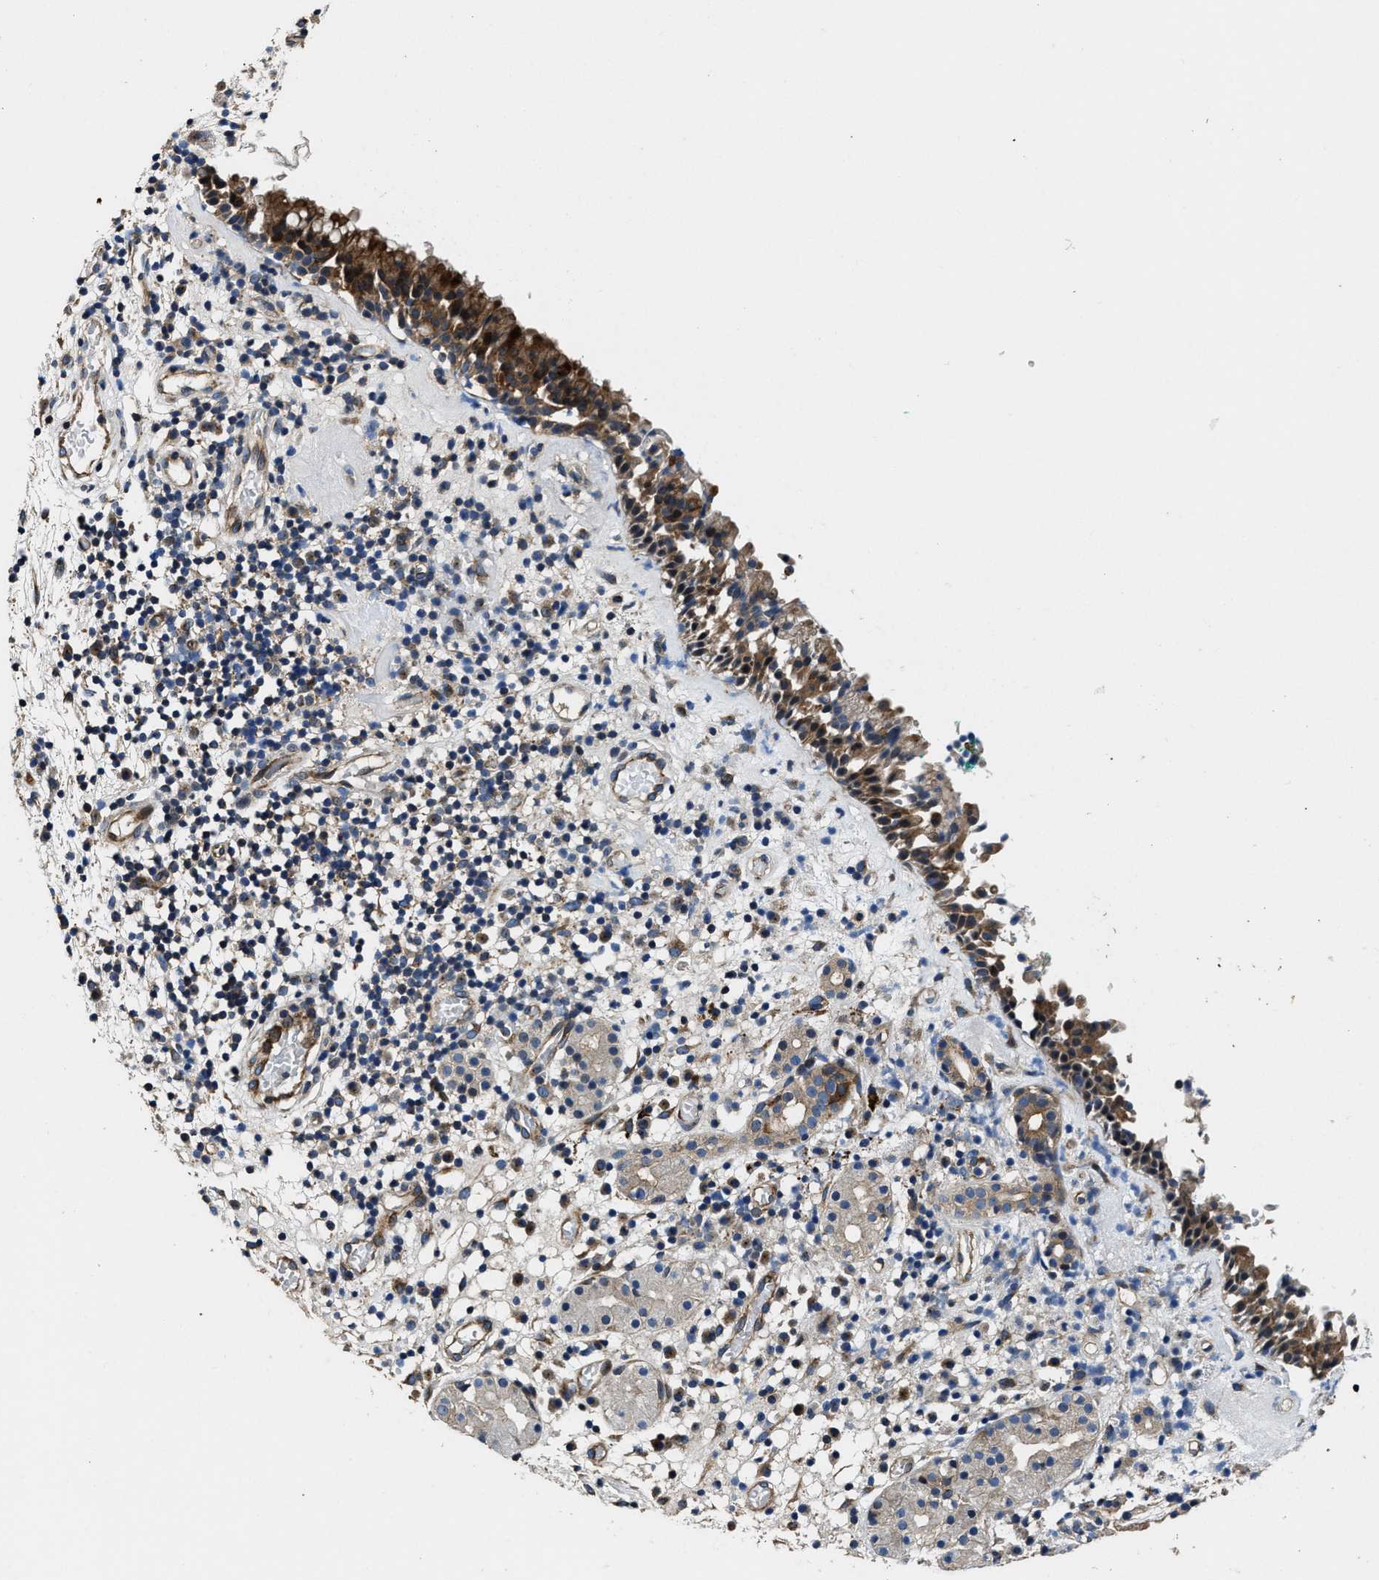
{"staining": {"intensity": "moderate", "quantity": ">75%", "location": "cytoplasmic/membranous"}, "tissue": "nasopharynx", "cell_type": "Respiratory epithelial cells", "image_type": "normal", "snomed": [{"axis": "morphology", "description": "Normal tissue, NOS"}, {"axis": "morphology", "description": "Basal cell carcinoma"}, {"axis": "topography", "description": "Cartilage tissue"}, {"axis": "topography", "description": "Nasopharynx"}, {"axis": "topography", "description": "Oral tissue"}], "caption": "Nasopharynx stained with a brown dye reveals moderate cytoplasmic/membranous positive expression in approximately >75% of respiratory epithelial cells.", "gene": "PTAR1", "patient": {"sex": "female", "age": 77}}